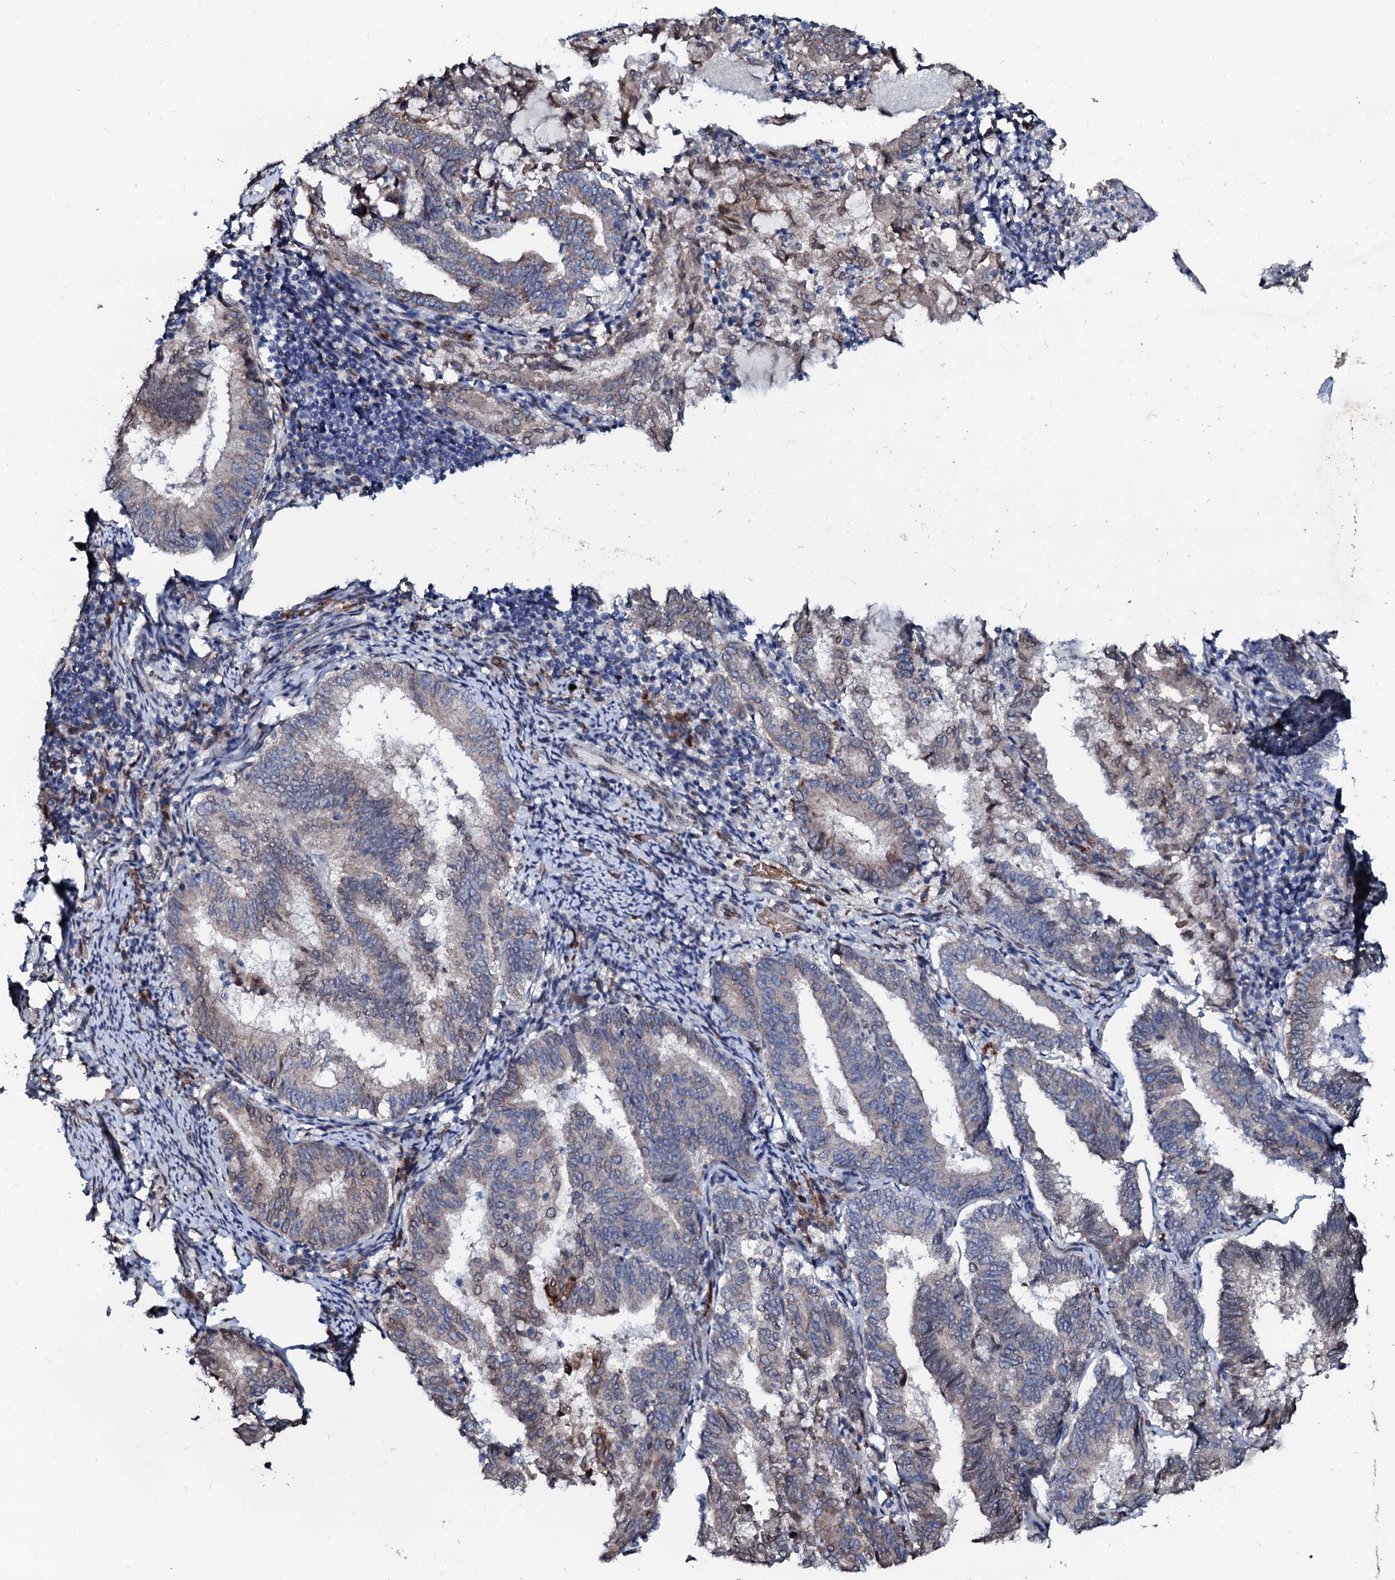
{"staining": {"intensity": "negative", "quantity": "none", "location": "none"}, "tissue": "endometrial cancer", "cell_type": "Tumor cells", "image_type": "cancer", "snomed": [{"axis": "morphology", "description": "Adenocarcinoma, NOS"}, {"axis": "topography", "description": "Endometrium"}], "caption": "The IHC photomicrograph has no significant staining in tumor cells of endometrial cancer tissue.", "gene": "NRP2", "patient": {"sex": "female", "age": 80}}